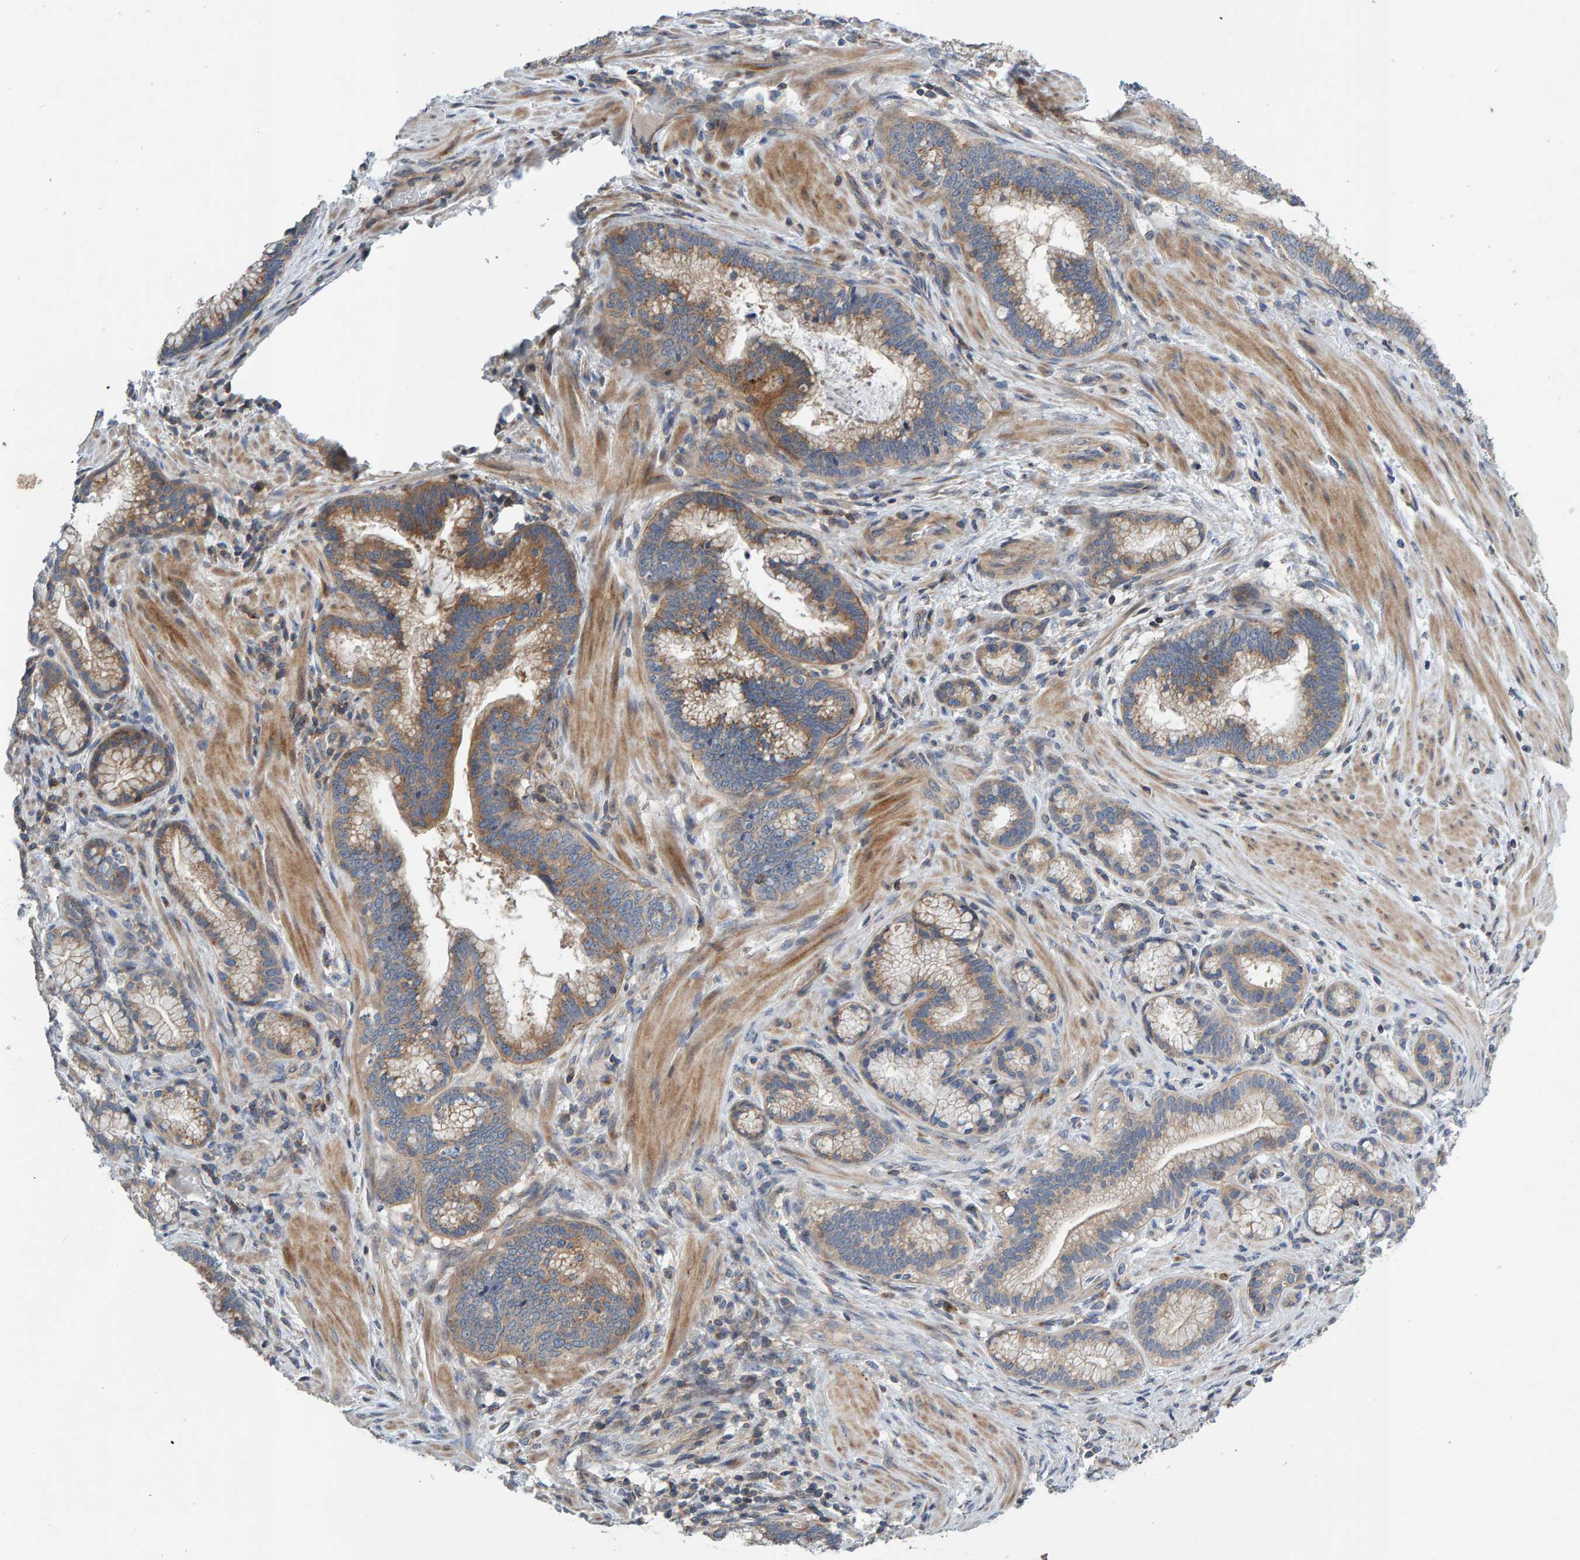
{"staining": {"intensity": "moderate", "quantity": ">75%", "location": "cytoplasmic/membranous"}, "tissue": "pancreatic cancer", "cell_type": "Tumor cells", "image_type": "cancer", "snomed": [{"axis": "morphology", "description": "Adenocarcinoma, NOS"}, {"axis": "topography", "description": "Pancreas"}], "caption": "Adenocarcinoma (pancreatic) stained for a protein reveals moderate cytoplasmic/membranous positivity in tumor cells. Using DAB (brown) and hematoxylin (blue) stains, captured at high magnification using brightfield microscopy.", "gene": "CCM2", "patient": {"sex": "female", "age": 64}}